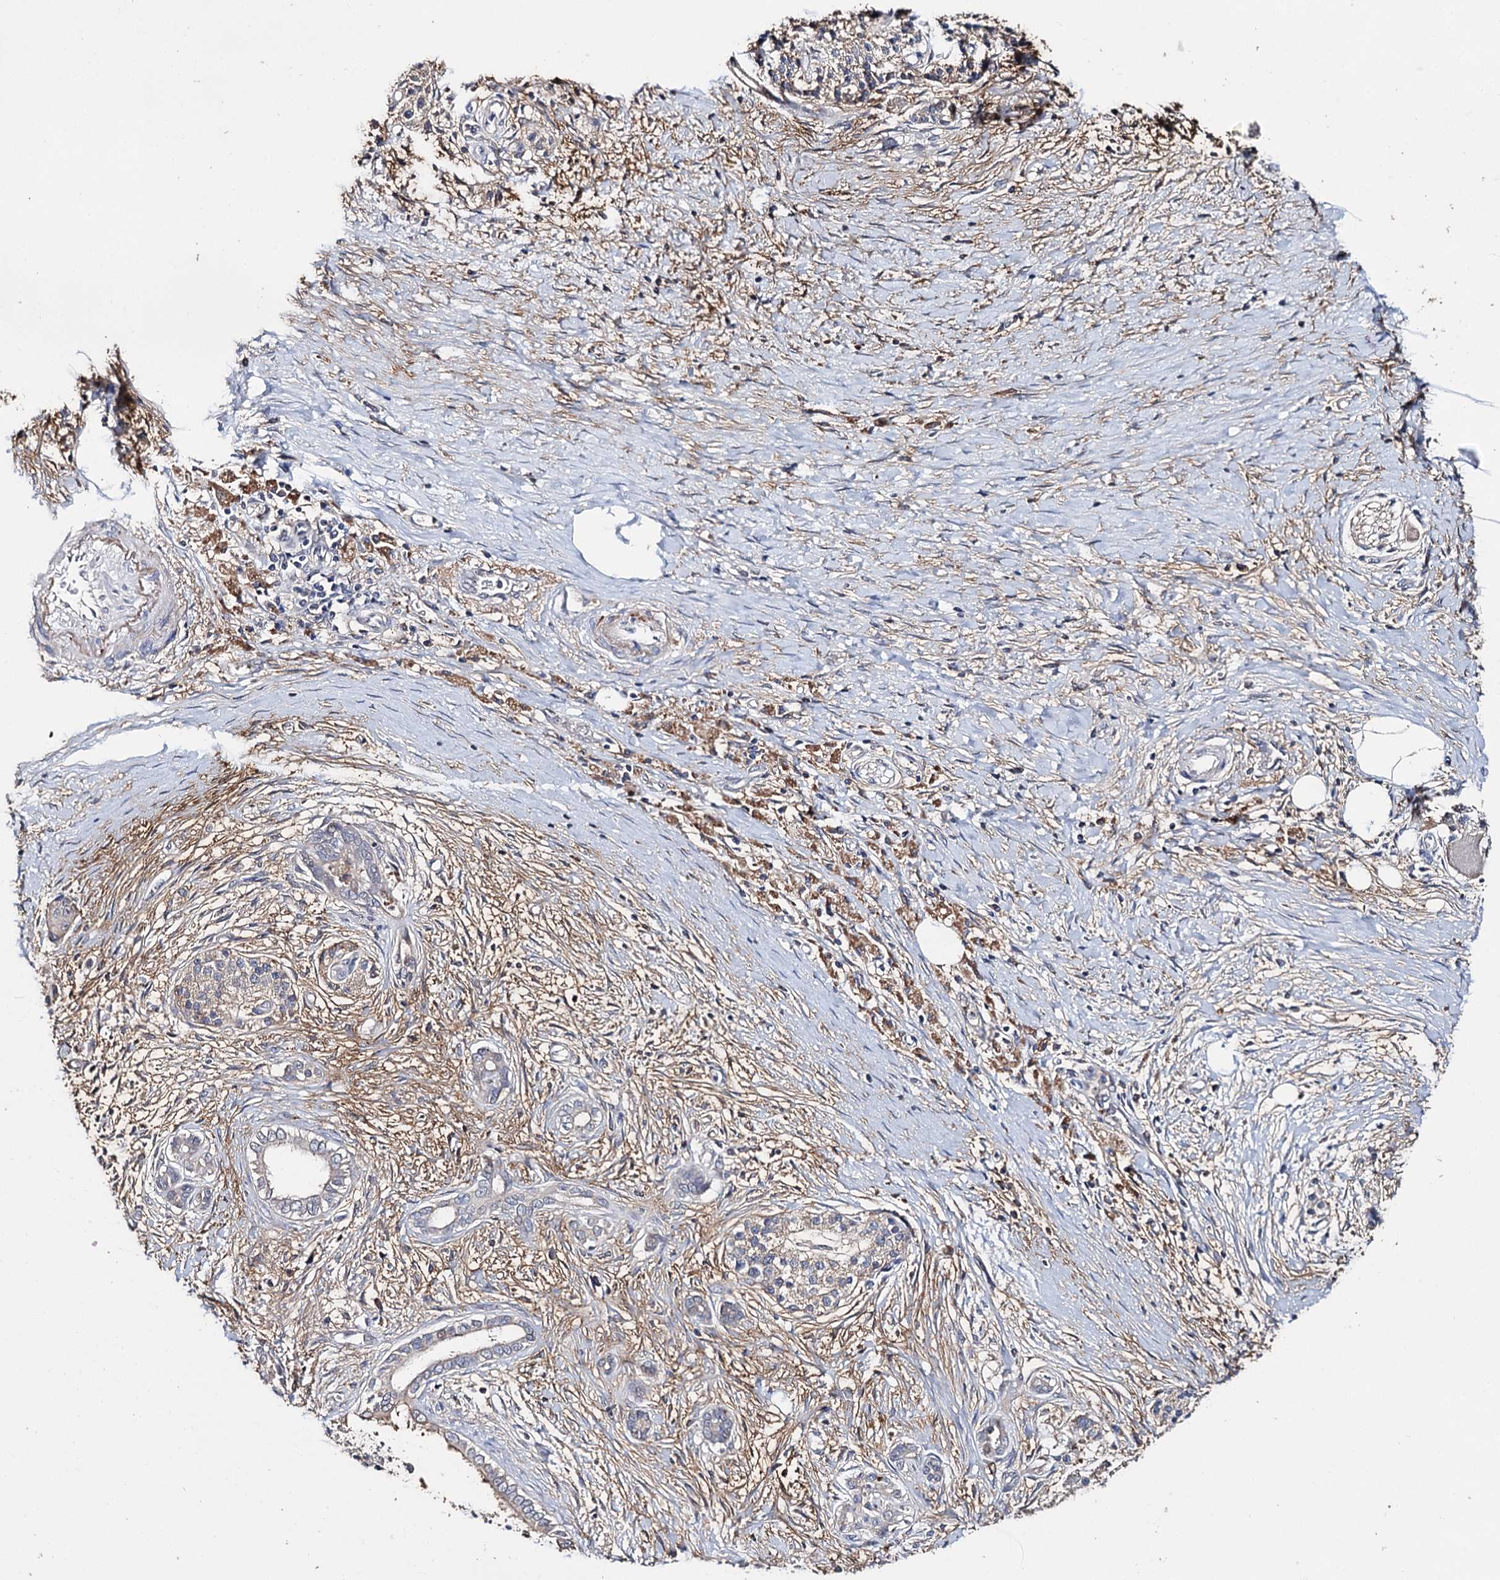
{"staining": {"intensity": "weak", "quantity": "<25%", "location": "cytoplasmic/membranous"}, "tissue": "pancreatic cancer", "cell_type": "Tumor cells", "image_type": "cancer", "snomed": [{"axis": "morphology", "description": "Adenocarcinoma, NOS"}, {"axis": "topography", "description": "Pancreas"}], "caption": "Immunohistochemistry micrograph of neoplastic tissue: human pancreatic cancer (adenocarcinoma) stained with DAB exhibits no significant protein positivity in tumor cells.", "gene": "DNAH6", "patient": {"sex": "male", "age": 58}}